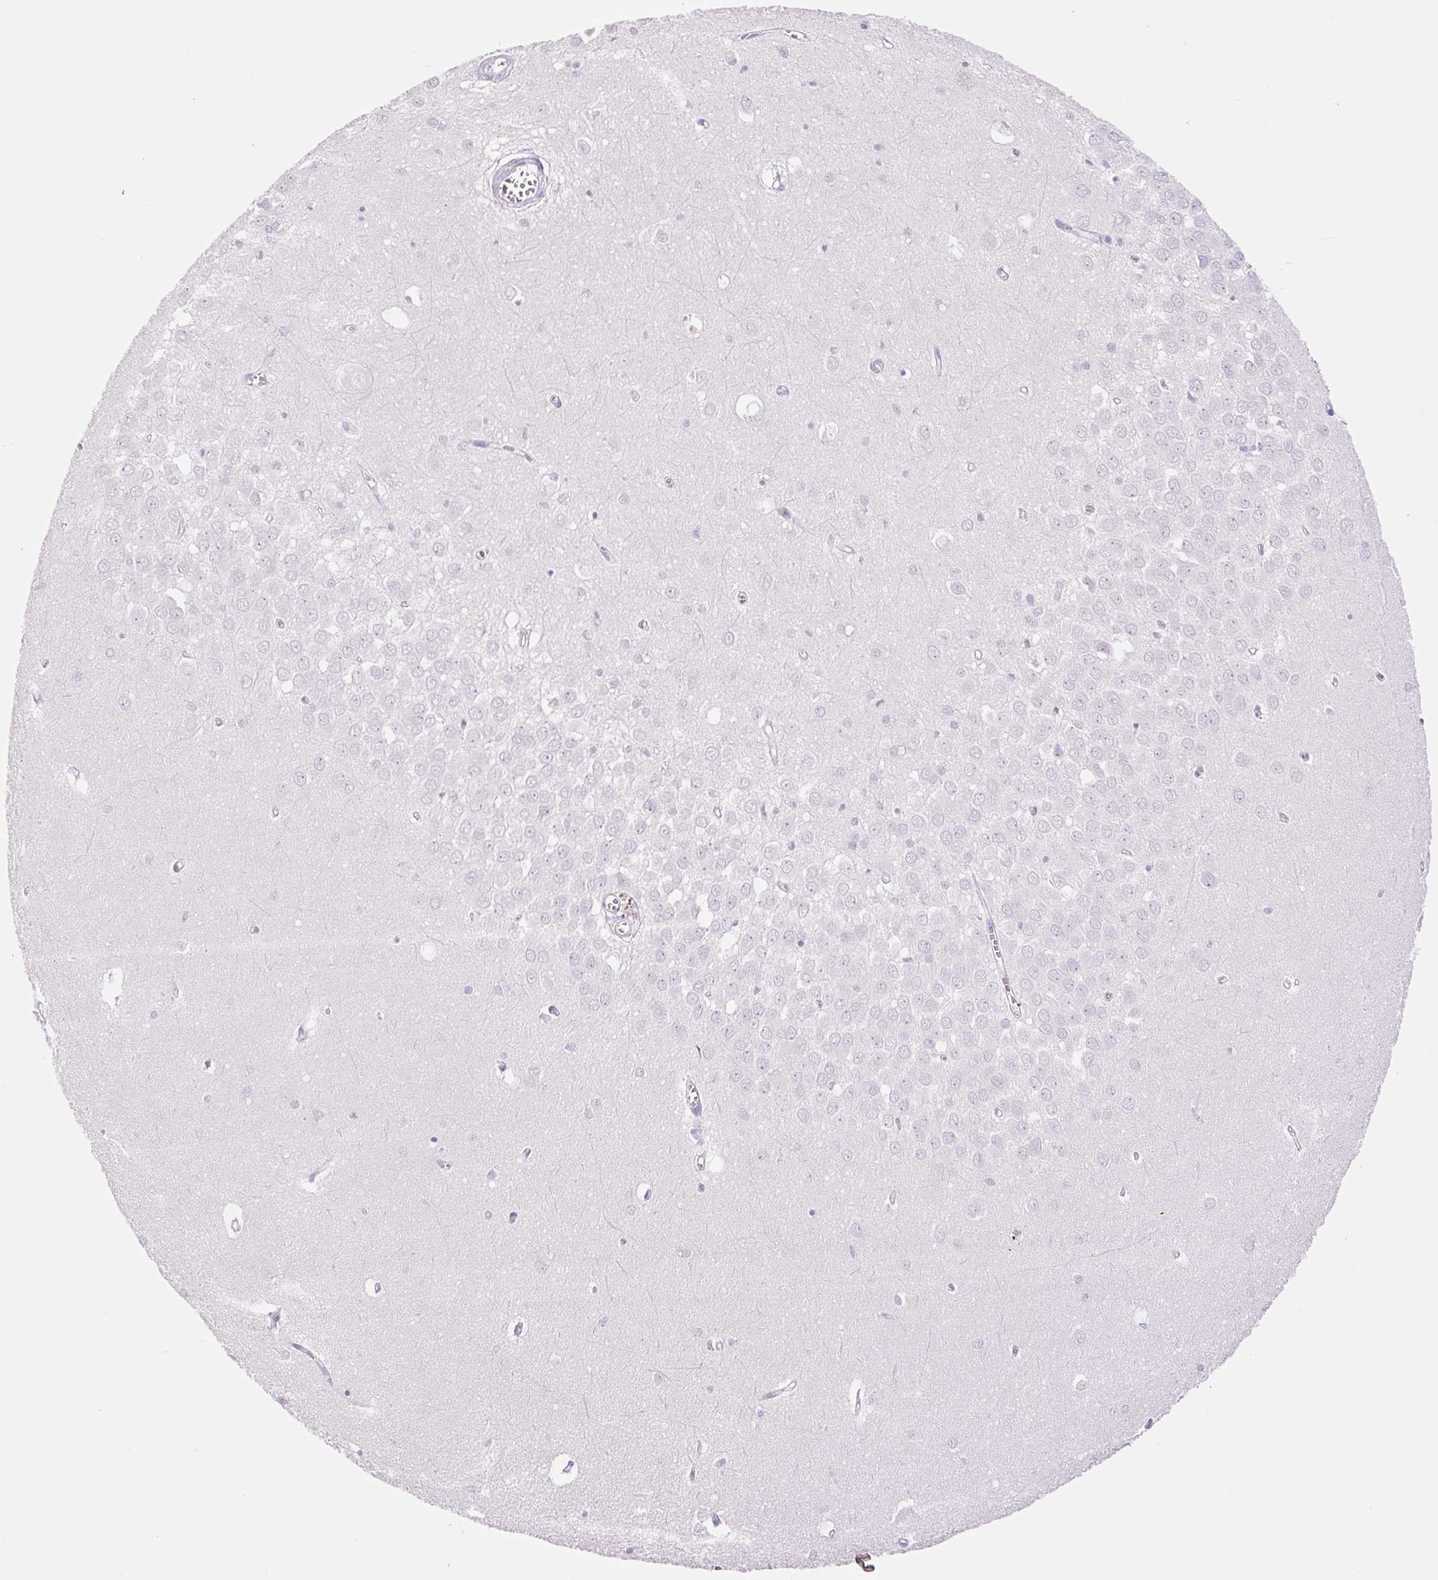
{"staining": {"intensity": "negative", "quantity": "none", "location": "none"}, "tissue": "hippocampus", "cell_type": "Glial cells", "image_type": "normal", "snomed": [{"axis": "morphology", "description": "Normal tissue, NOS"}, {"axis": "topography", "description": "Hippocampus"}], "caption": "High power microscopy image of an immunohistochemistry (IHC) photomicrograph of normal hippocampus, revealing no significant positivity in glial cells.", "gene": "SP140L", "patient": {"sex": "female", "age": 64}}